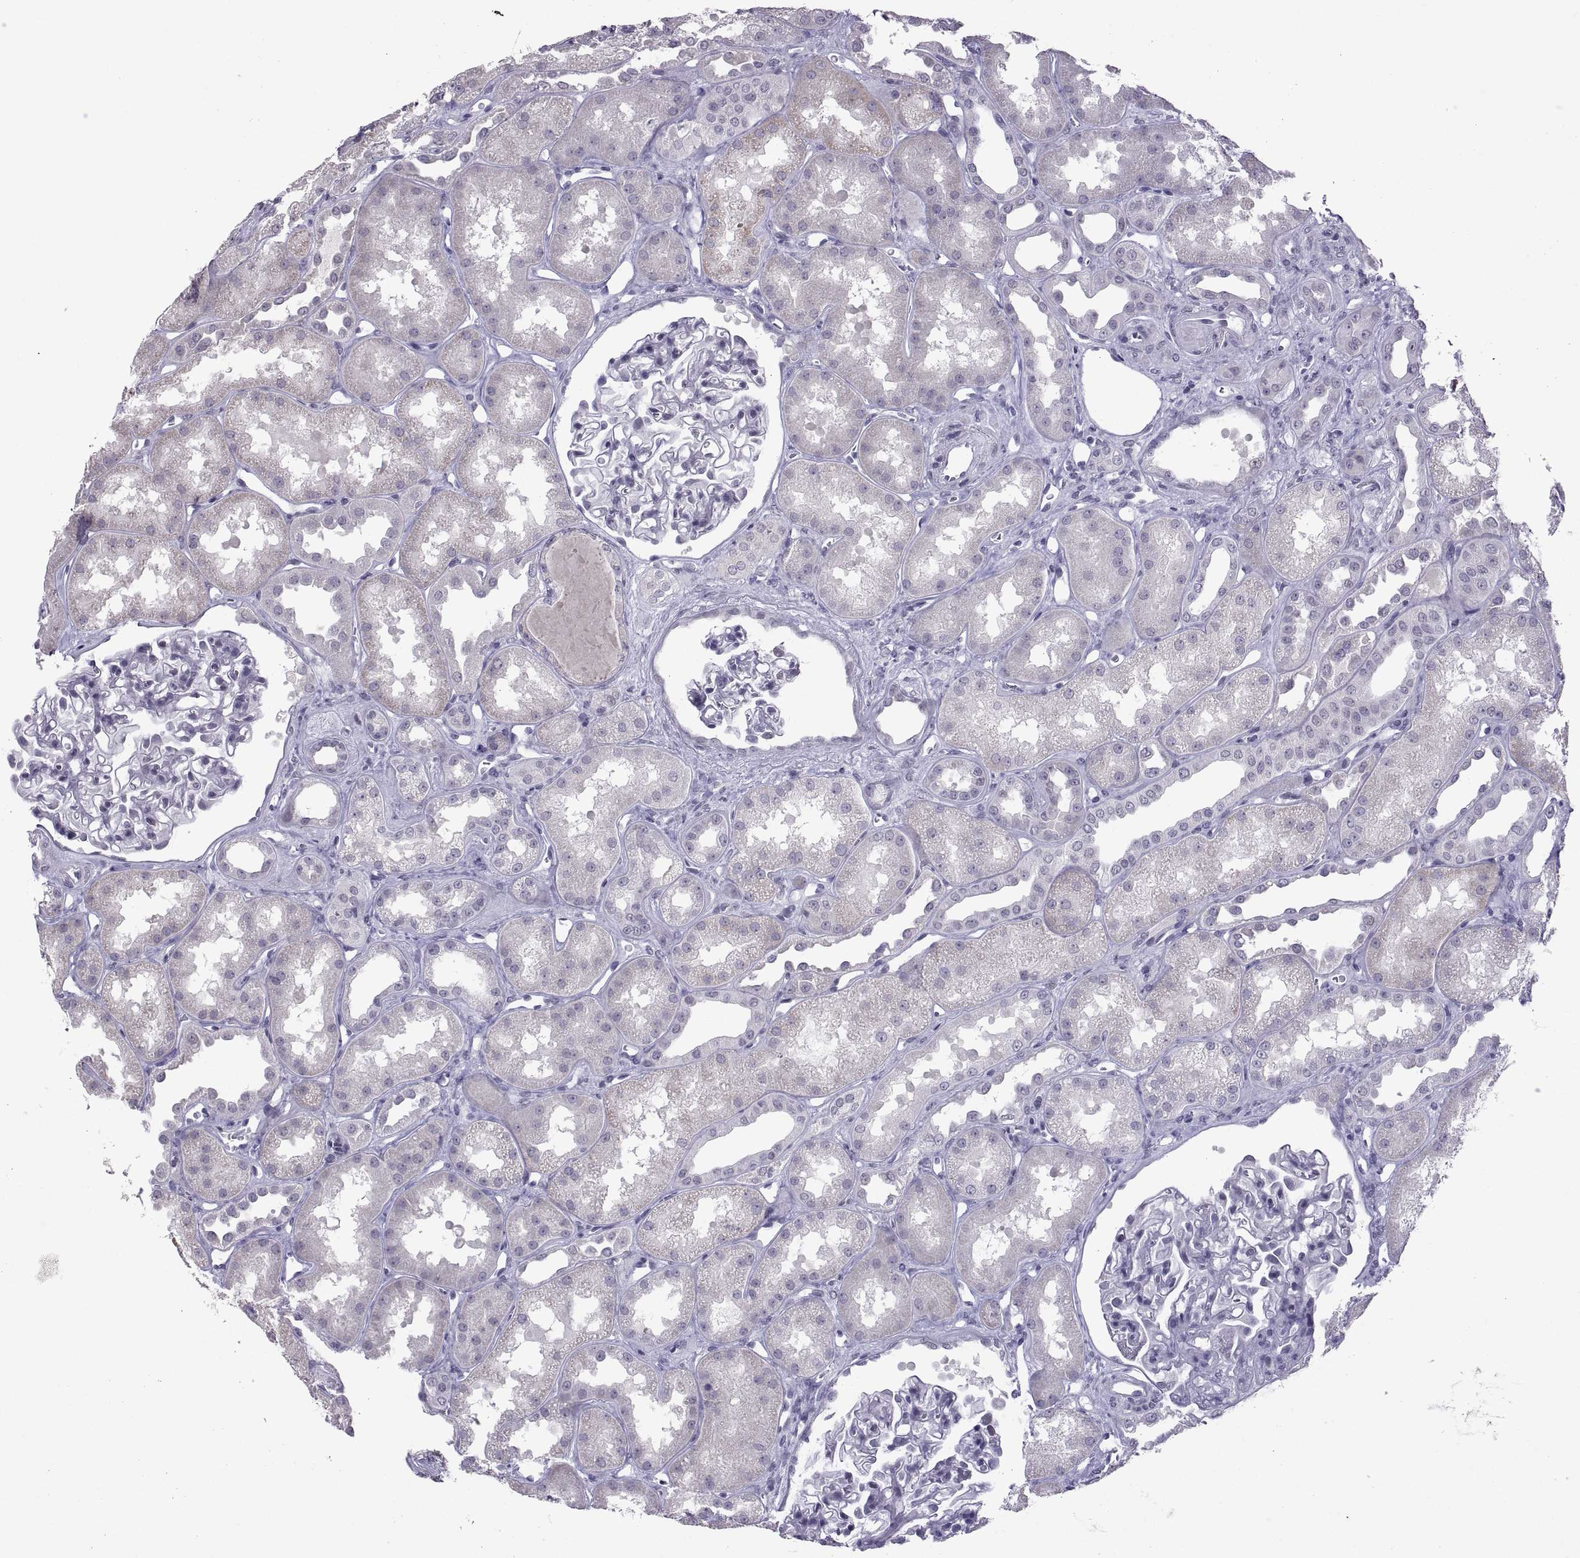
{"staining": {"intensity": "negative", "quantity": "none", "location": "none"}, "tissue": "kidney", "cell_type": "Cells in glomeruli", "image_type": "normal", "snomed": [{"axis": "morphology", "description": "Normal tissue, NOS"}, {"axis": "topography", "description": "Kidney"}], "caption": "This histopathology image is of benign kidney stained with immunohistochemistry to label a protein in brown with the nuclei are counter-stained blue. There is no staining in cells in glomeruli.", "gene": "KRT77", "patient": {"sex": "male", "age": 61}}